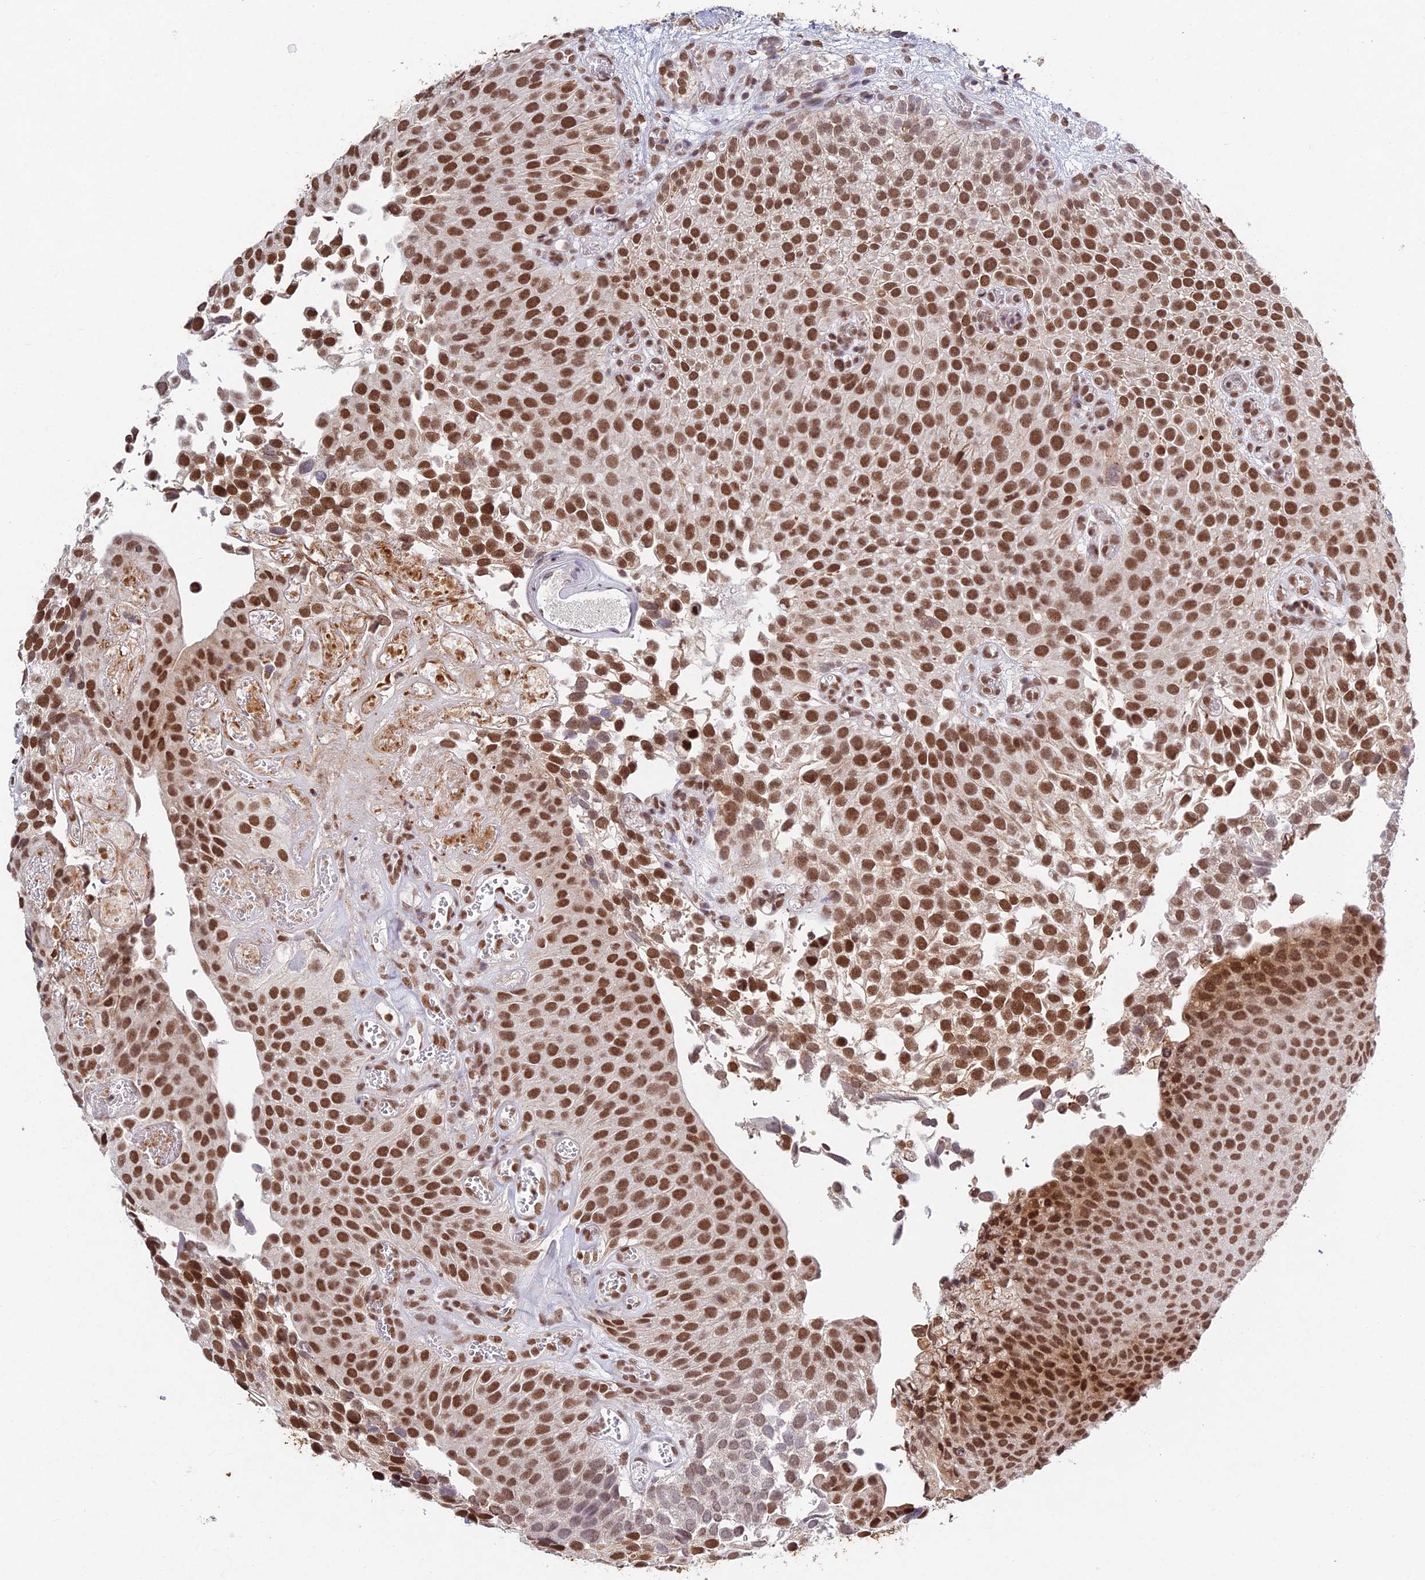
{"staining": {"intensity": "strong", "quantity": ">75%", "location": "nuclear"}, "tissue": "urothelial cancer", "cell_type": "Tumor cells", "image_type": "cancer", "snomed": [{"axis": "morphology", "description": "Urothelial carcinoma, Low grade"}, {"axis": "topography", "description": "Urinary bladder"}], "caption": "Urothelial cancer stained with immunohistochemistry demonstrates strong nuclear staining in about >75% of tumor cells.", "gene": "RAVER1", "patient": {"sex": "male", "age": 89}}